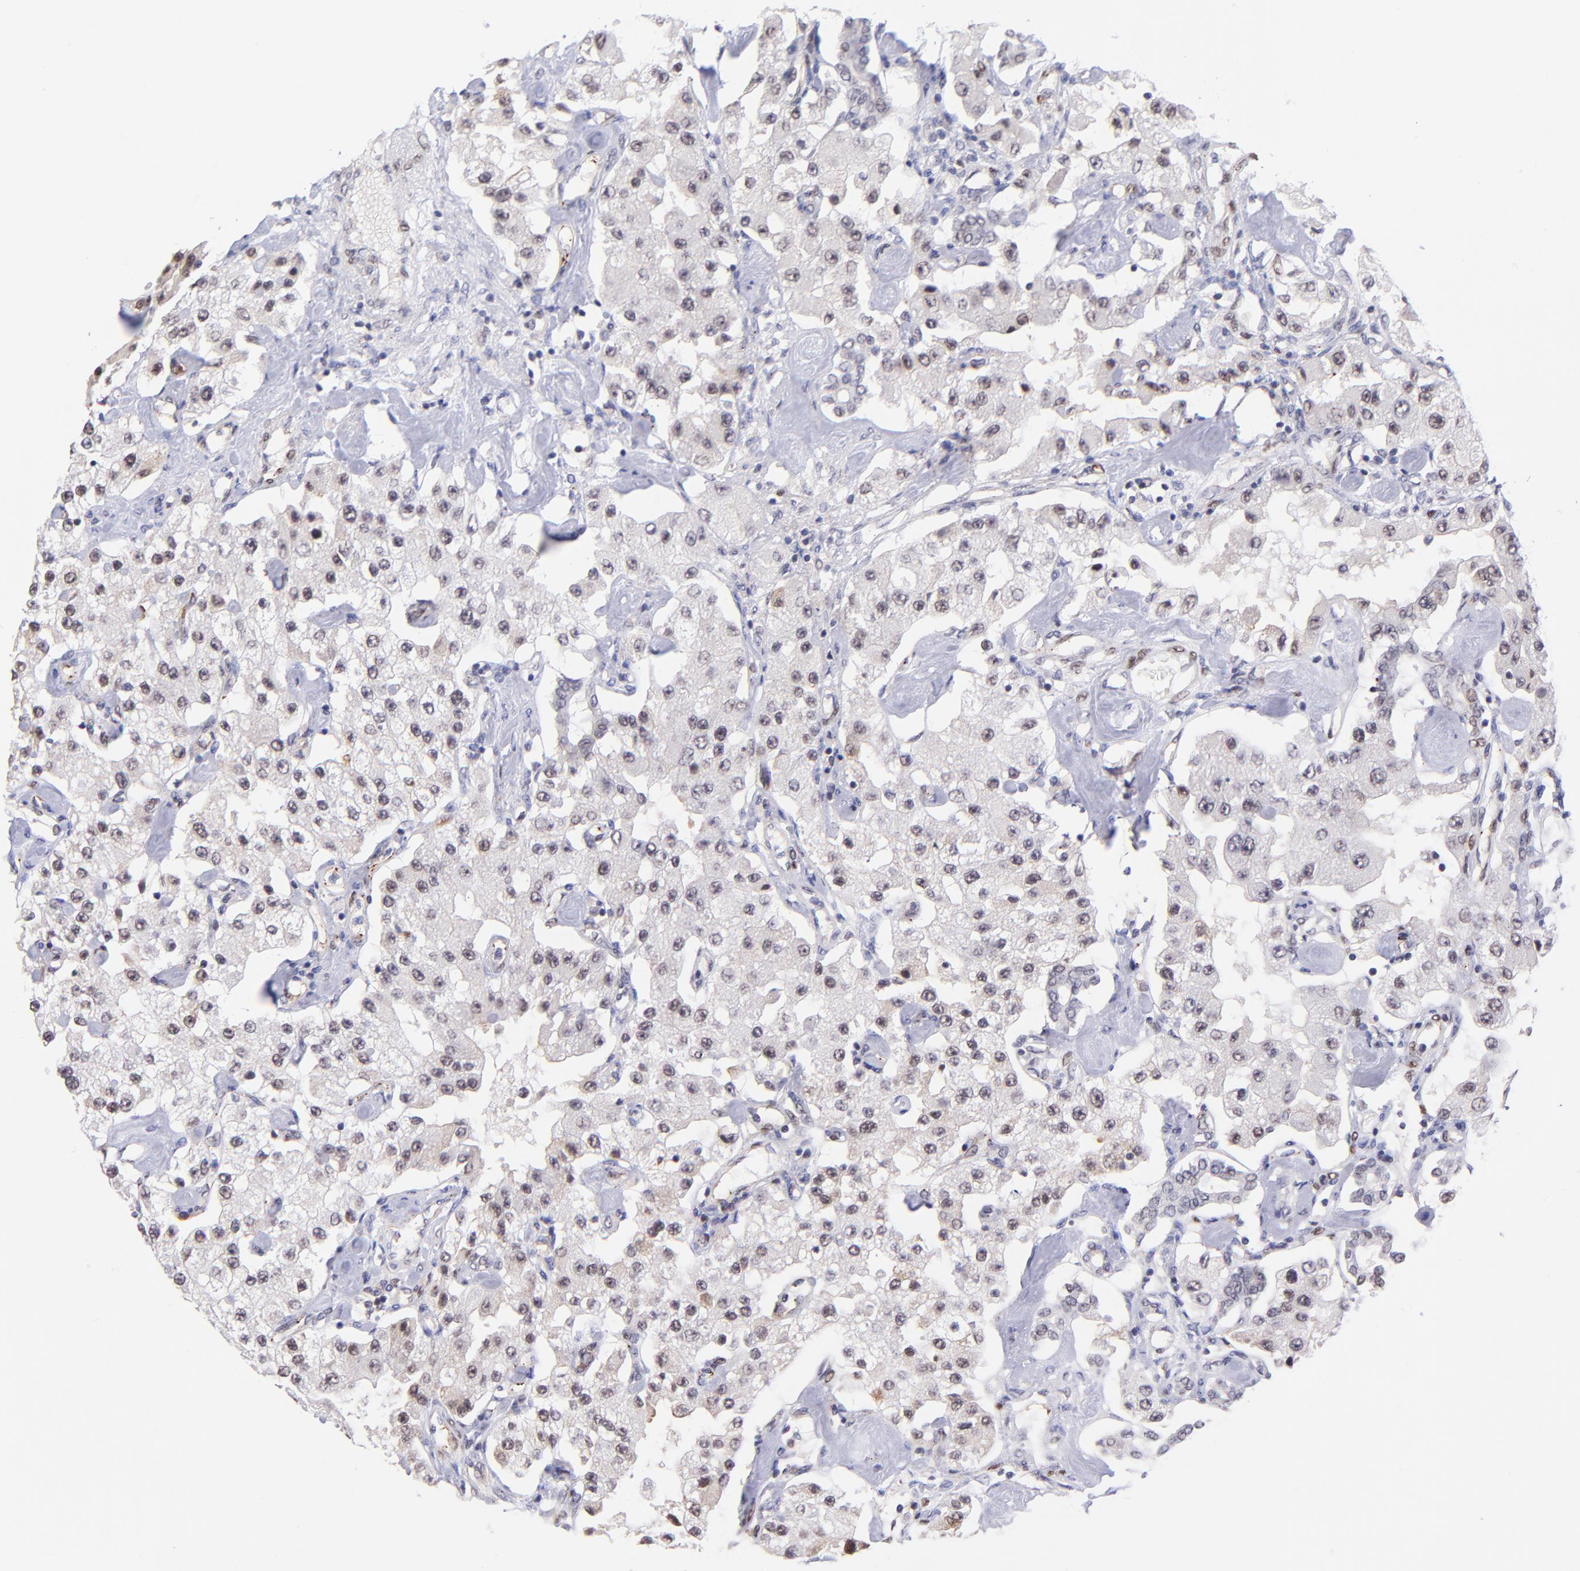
{"staining": {"intensity": "weak", "quantity": "25%-75%", "location": "nuclear"}, "tissue": "carcinoid", "cell_type": "Tumor cells", "image_type": "cancer", "snomed": [{"axis": "morphology", "description": "Carcinoid, malignant, NOS"}, {"axis": "topography", "description": "Pancreas"}], "caption": "This histopathology image displays carcinoid stained with immunohistochemistry to label a protein in brown. The nuclear of tumor cells show weak positivity for the protein. Nuclei are counter-stained blue.", "gene": "SOX6", "patient": {"sex": "male", "age": 41}}